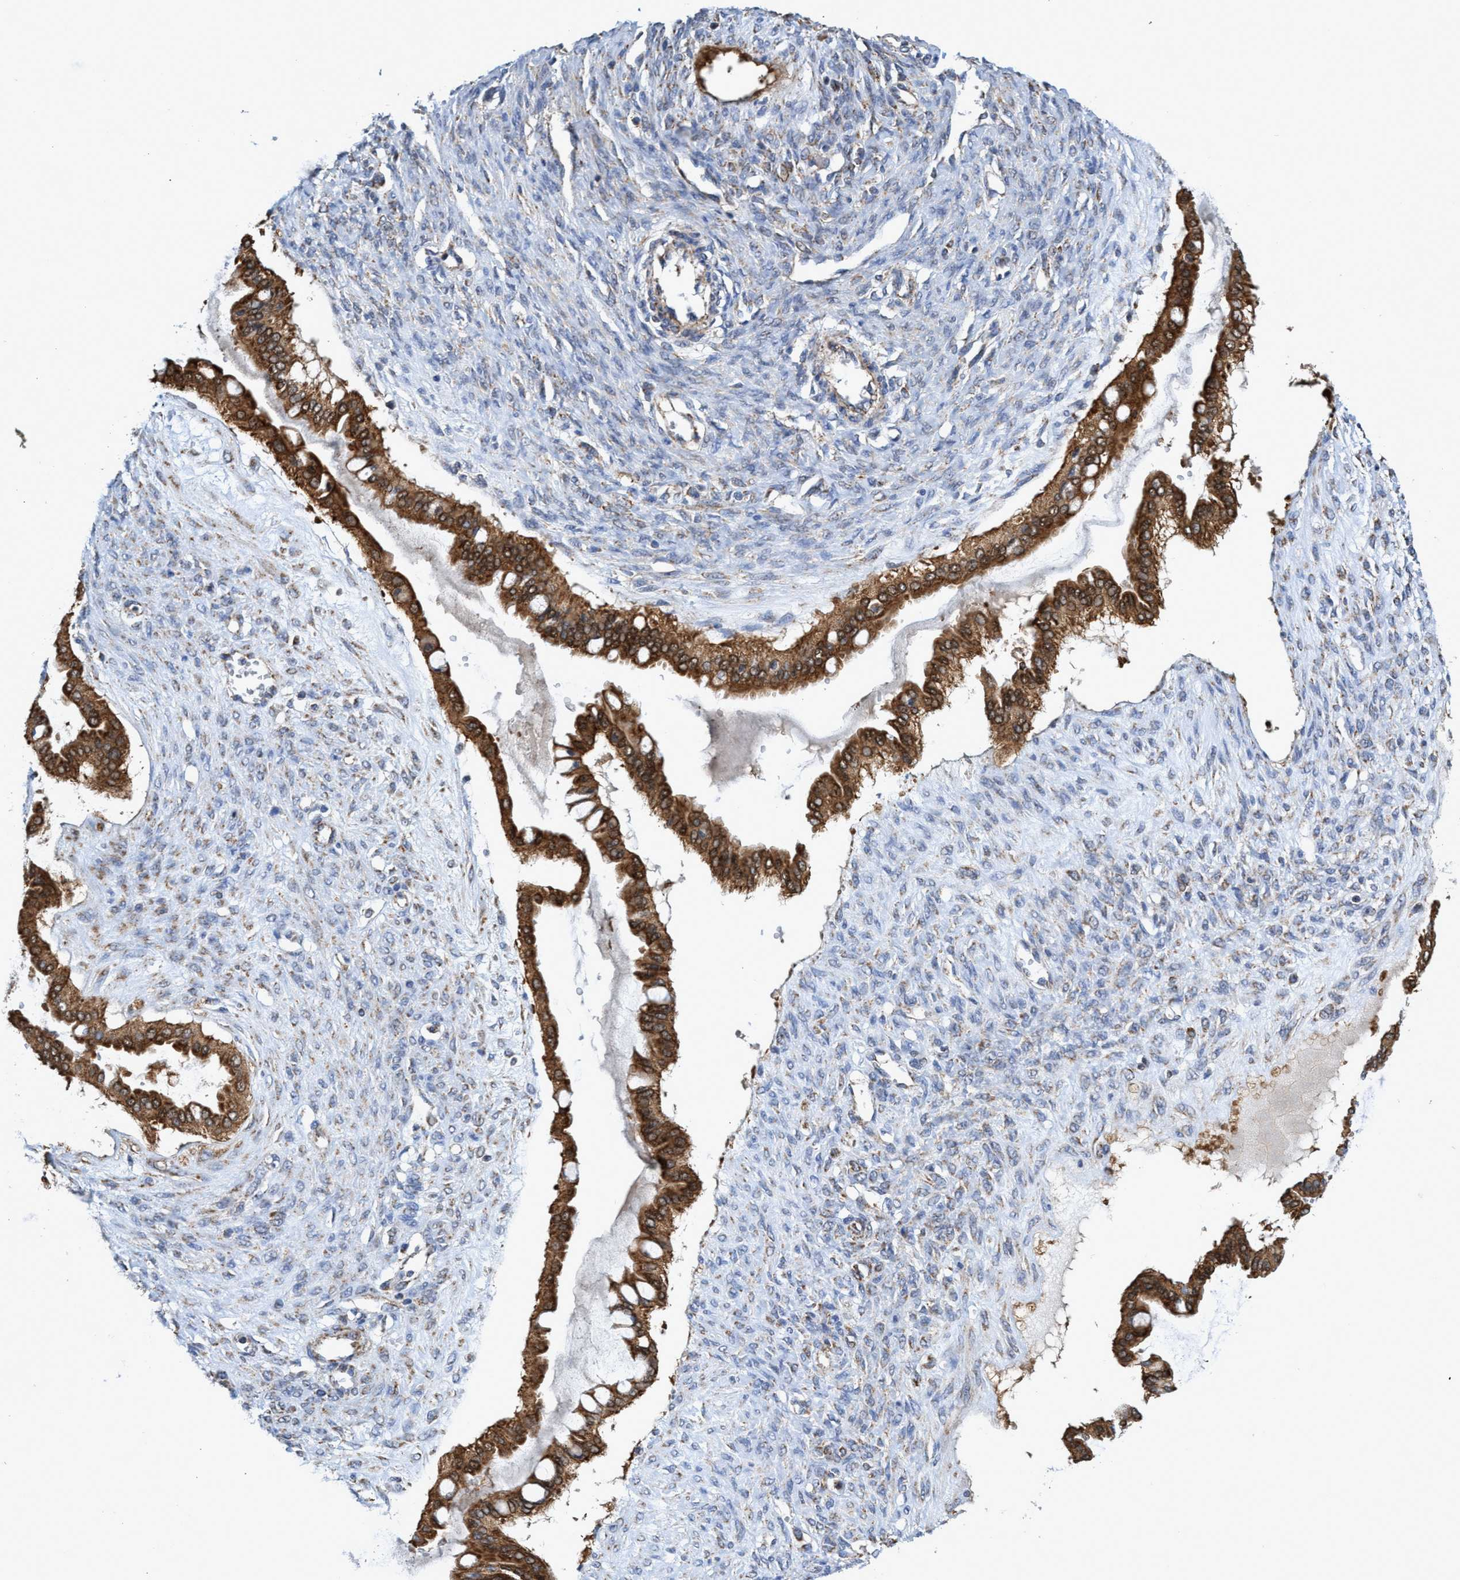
{"staining": {"intensity": "strong", "quantity": ">75%", "location": "cytoplasmic/membranous"}, "tissue": "ovarian cancer", "cell_type": "Tumor cells", "image_type": "cancer", "snomed": [{"axis": "morphology", "description": "Cystadenocarcinoma, mucinous, NOS"}, {"axis": "topography", "description": "Ovary"}], "caption": "Ovarian cancer (mucinous cystadenocarcinoma) tissue displays strong cytoplasmic/membranous expression in about >75% of tumor cells, visualized by immunohistochemistry.", "gene": "CRYZ", "patient": {"sex": "female", "age": 73}}